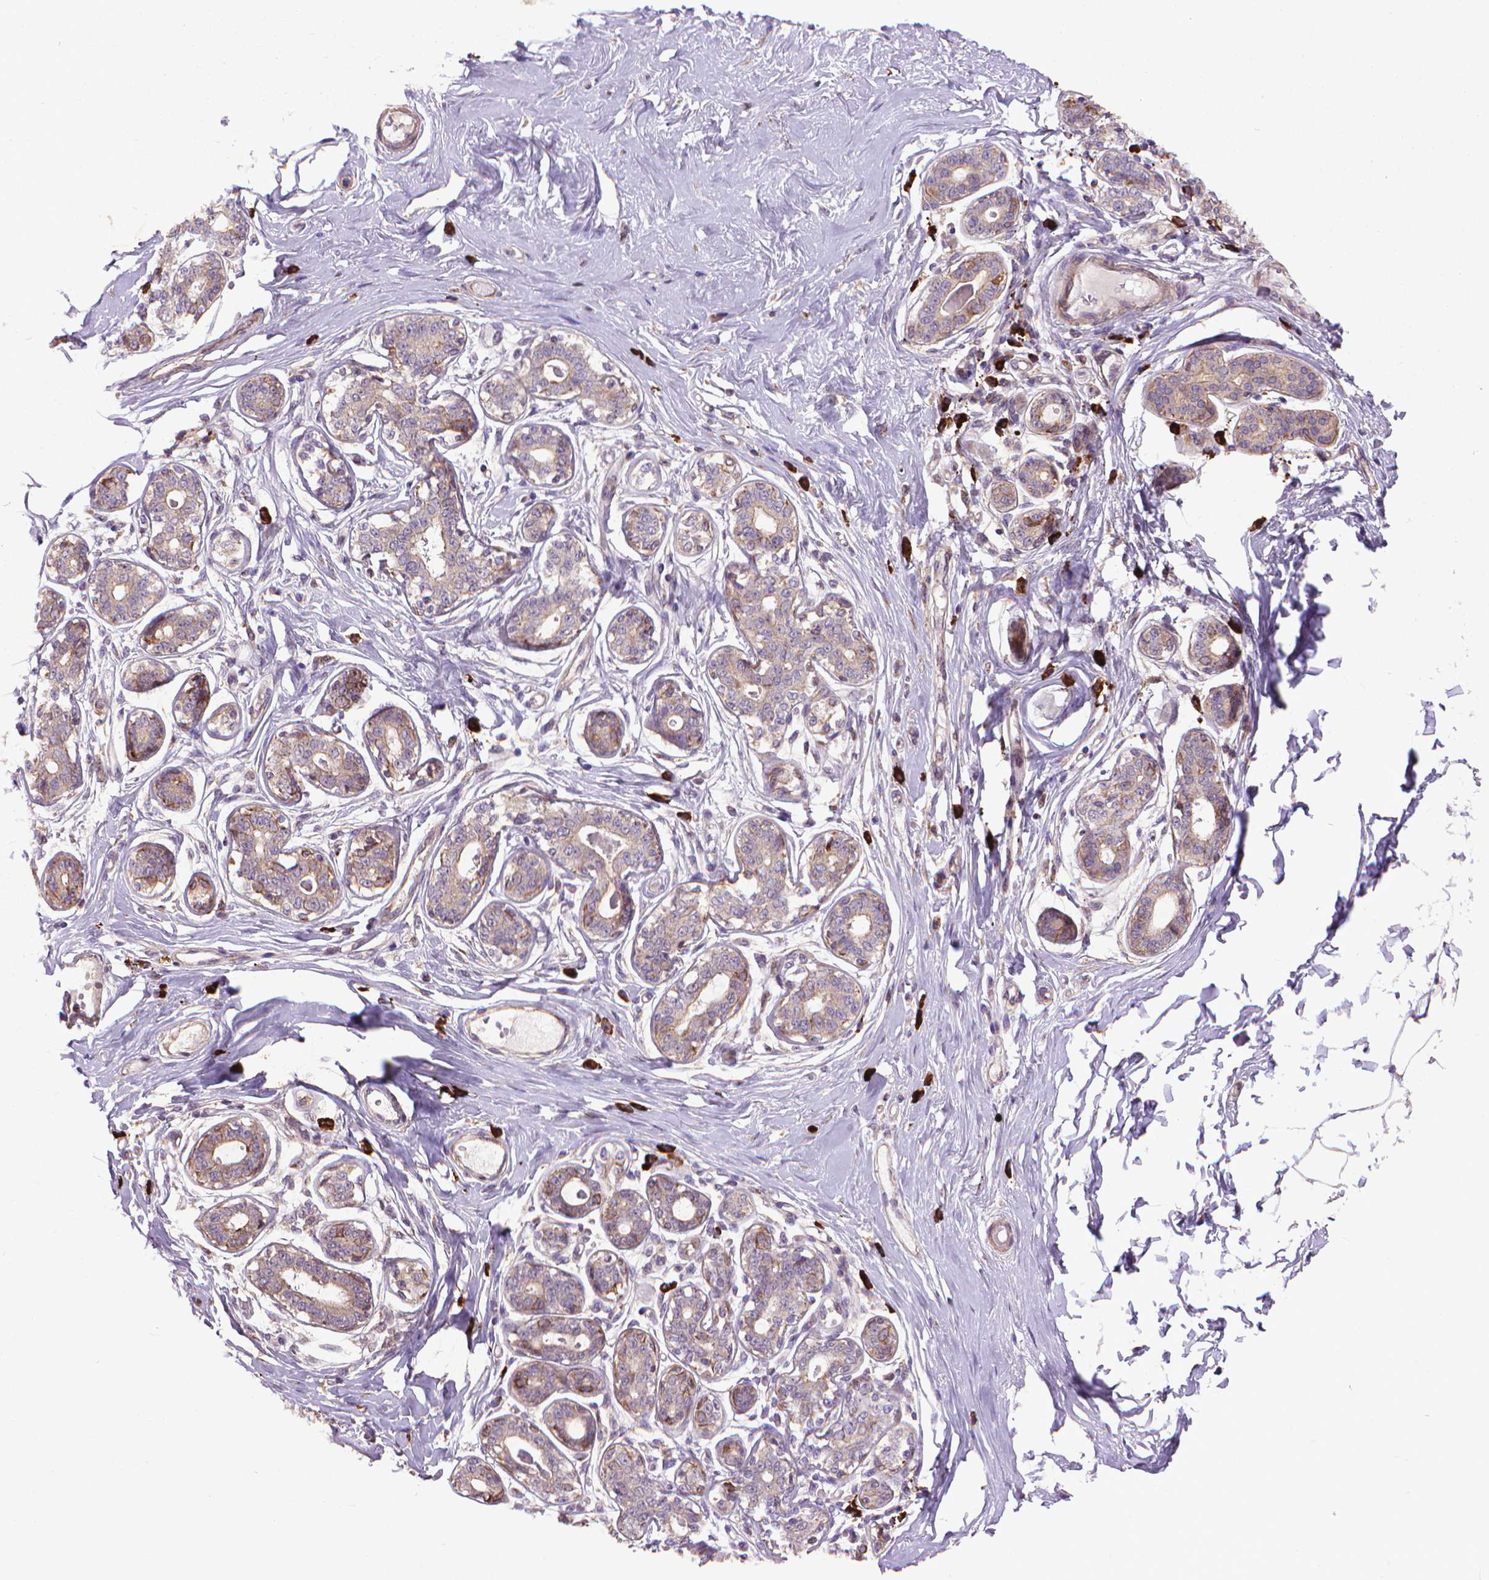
{"staining": {"intensity": "weak", "quantity": "25%-75%", "location": "cytoplasmic/membranous"}, "tissue": "breast", "cell_type": "Adipocytes", "image_type": "normal", "snomed": [{"axis": "morphology", "description": "Normal tissue, NOS"}, {"axis": "topography", "description": "Skin"}, {"axis": "topography", "description": "Breast"}], "caption": "IHC (DAB) staining of benign breast shows weak cytoplasmic/membranous protein staining in approximately 25%-75% of adipocytes.", "gene": "MYH14", "patient": {"sex": "female", "age": 43}}